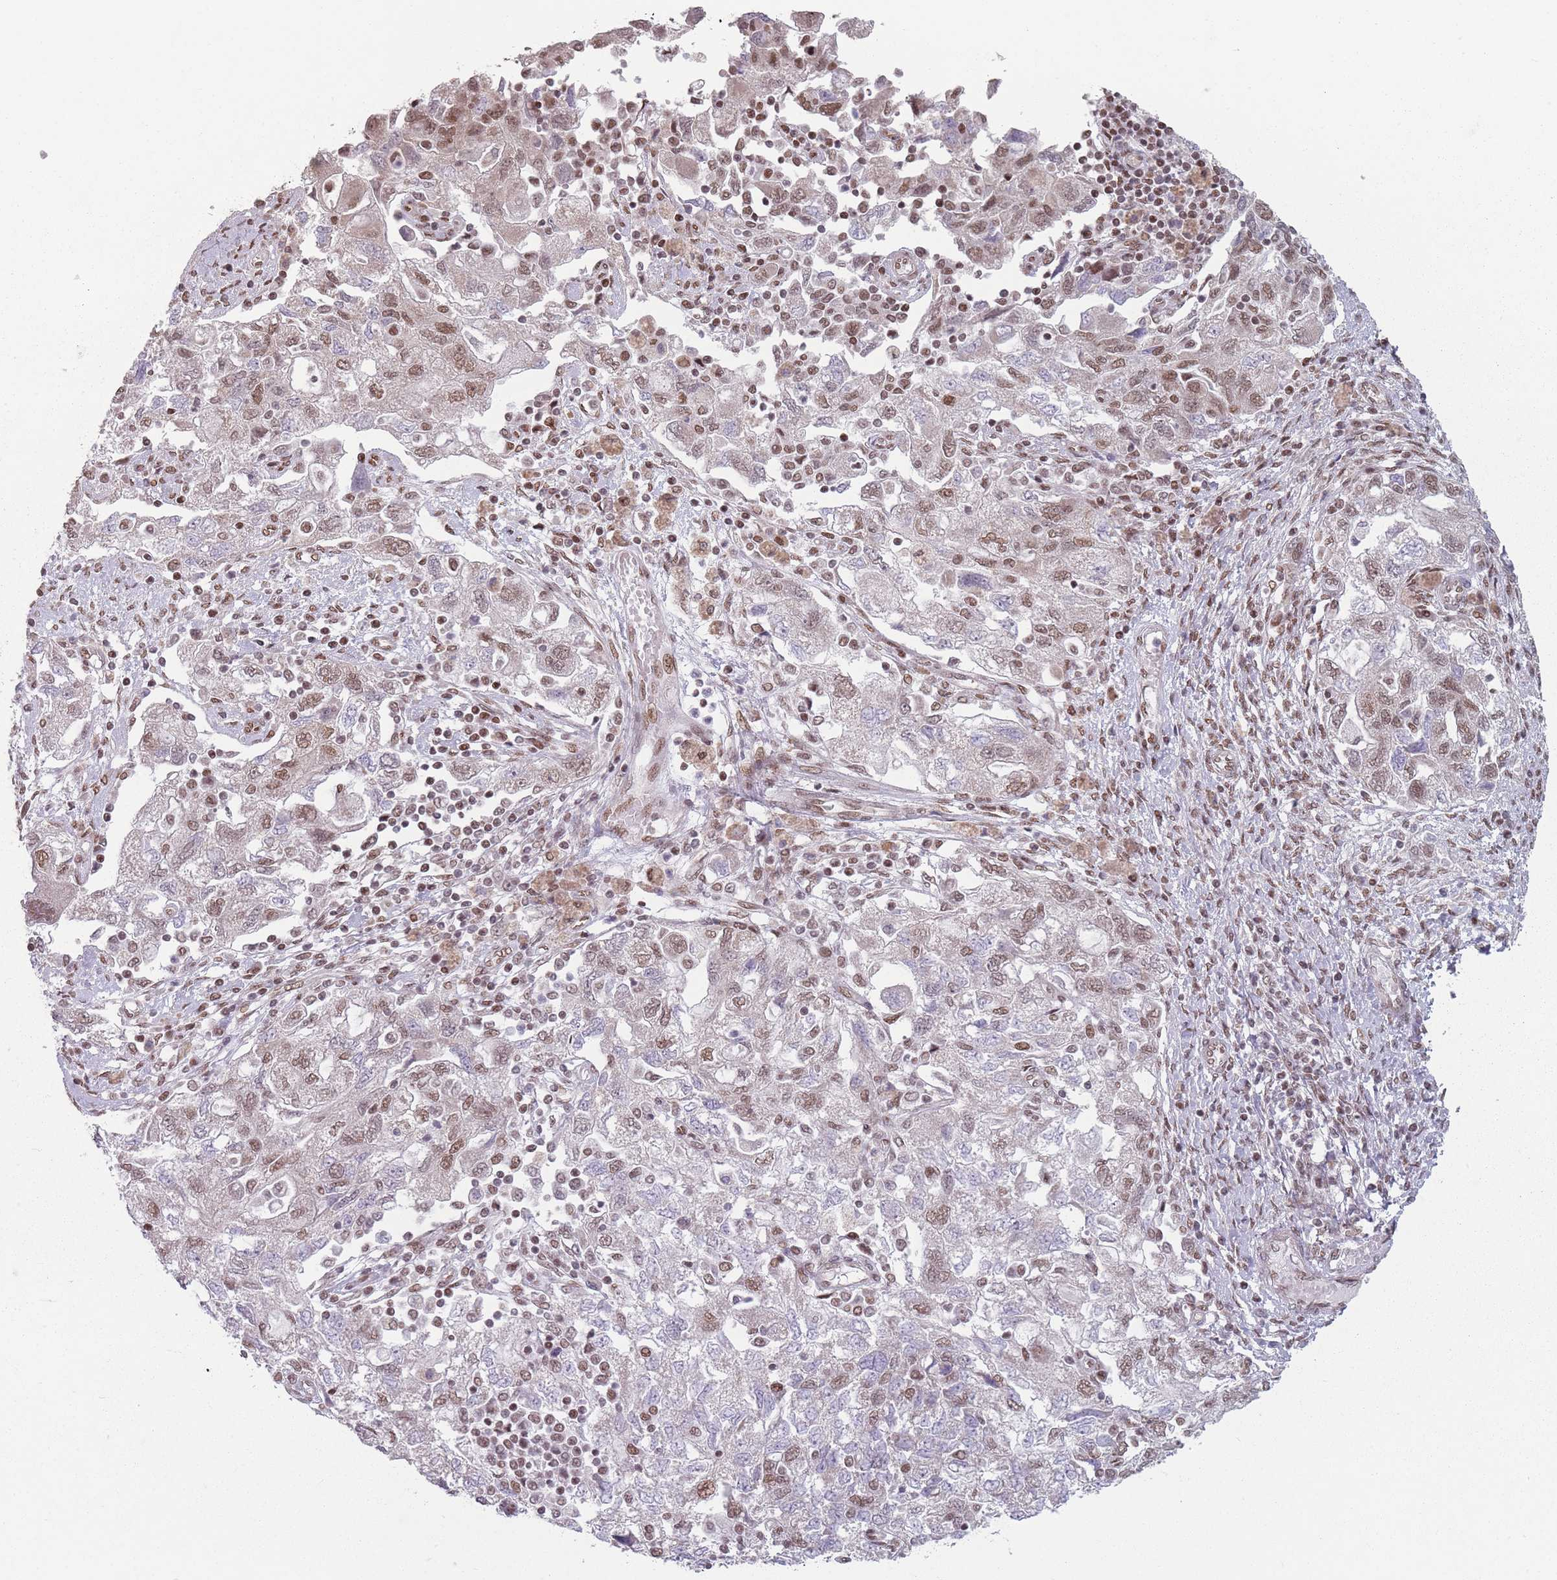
{"staining": {"intensity": "moderate", "quantity": "25%-75%", "location": "nuclear"}, "tissue": "ovarian cancer", "cell_type": "Tumor cells", "image_type": "cancer", "snomed": [{"axis": "morphology", "description": "Carcinoma, NOS"}, {"axis": "morphology", "description": "Cystadenocarcinoma, serous, NOS"}, {"axis": "topography", "description": "Ovary"}], "caption": "Carcinoma (ovarian) stained for a protein shows moderate nuclear positivity in tumor cells.", "gene": "SH3BGRL2", "patient": {"sex": "female", "age": 69}}